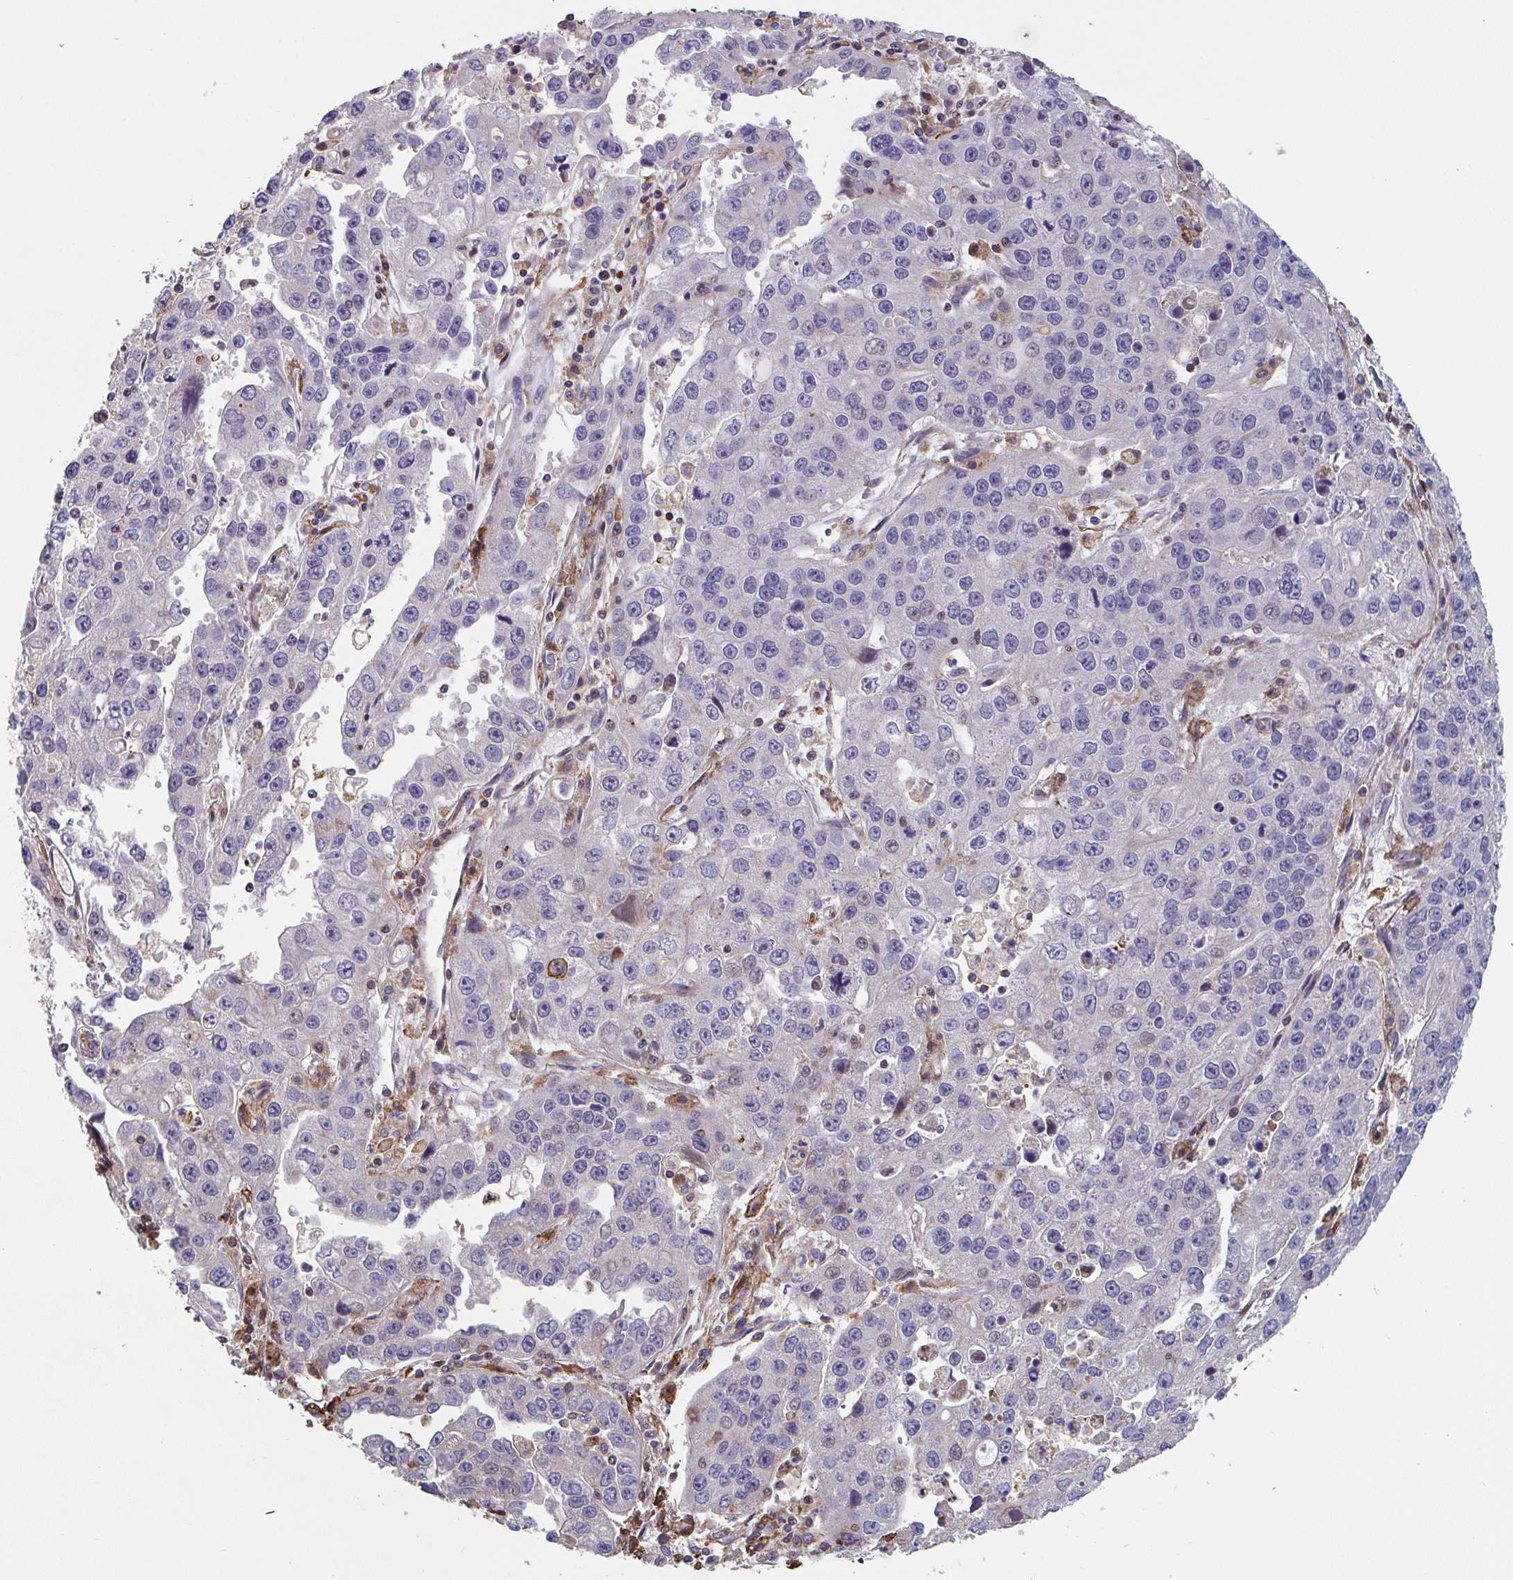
{"staining": {"intensity": "negative", "quantity": "none", "location": "none"}, "tissue": "endometrial cancer", "cell_type": "Tumor cells", "image_type": "cancer", "snomed": [{"axis": "morphology", "description": "Adenocarcinoma, NOS"}, {"axis": "topography", "description": "Uterus"}], "caption": "Immunohistochemistry (IHC) of human endometrial adenocarcinoma exhibits no expression in tumor cells. (Stains: DAB IHC with hematoxylin counter stain, Microscopy: brightfield microscopy at high magnification).", "gene": "FZD2", "patient": {"sex": "female", "age": 62}}